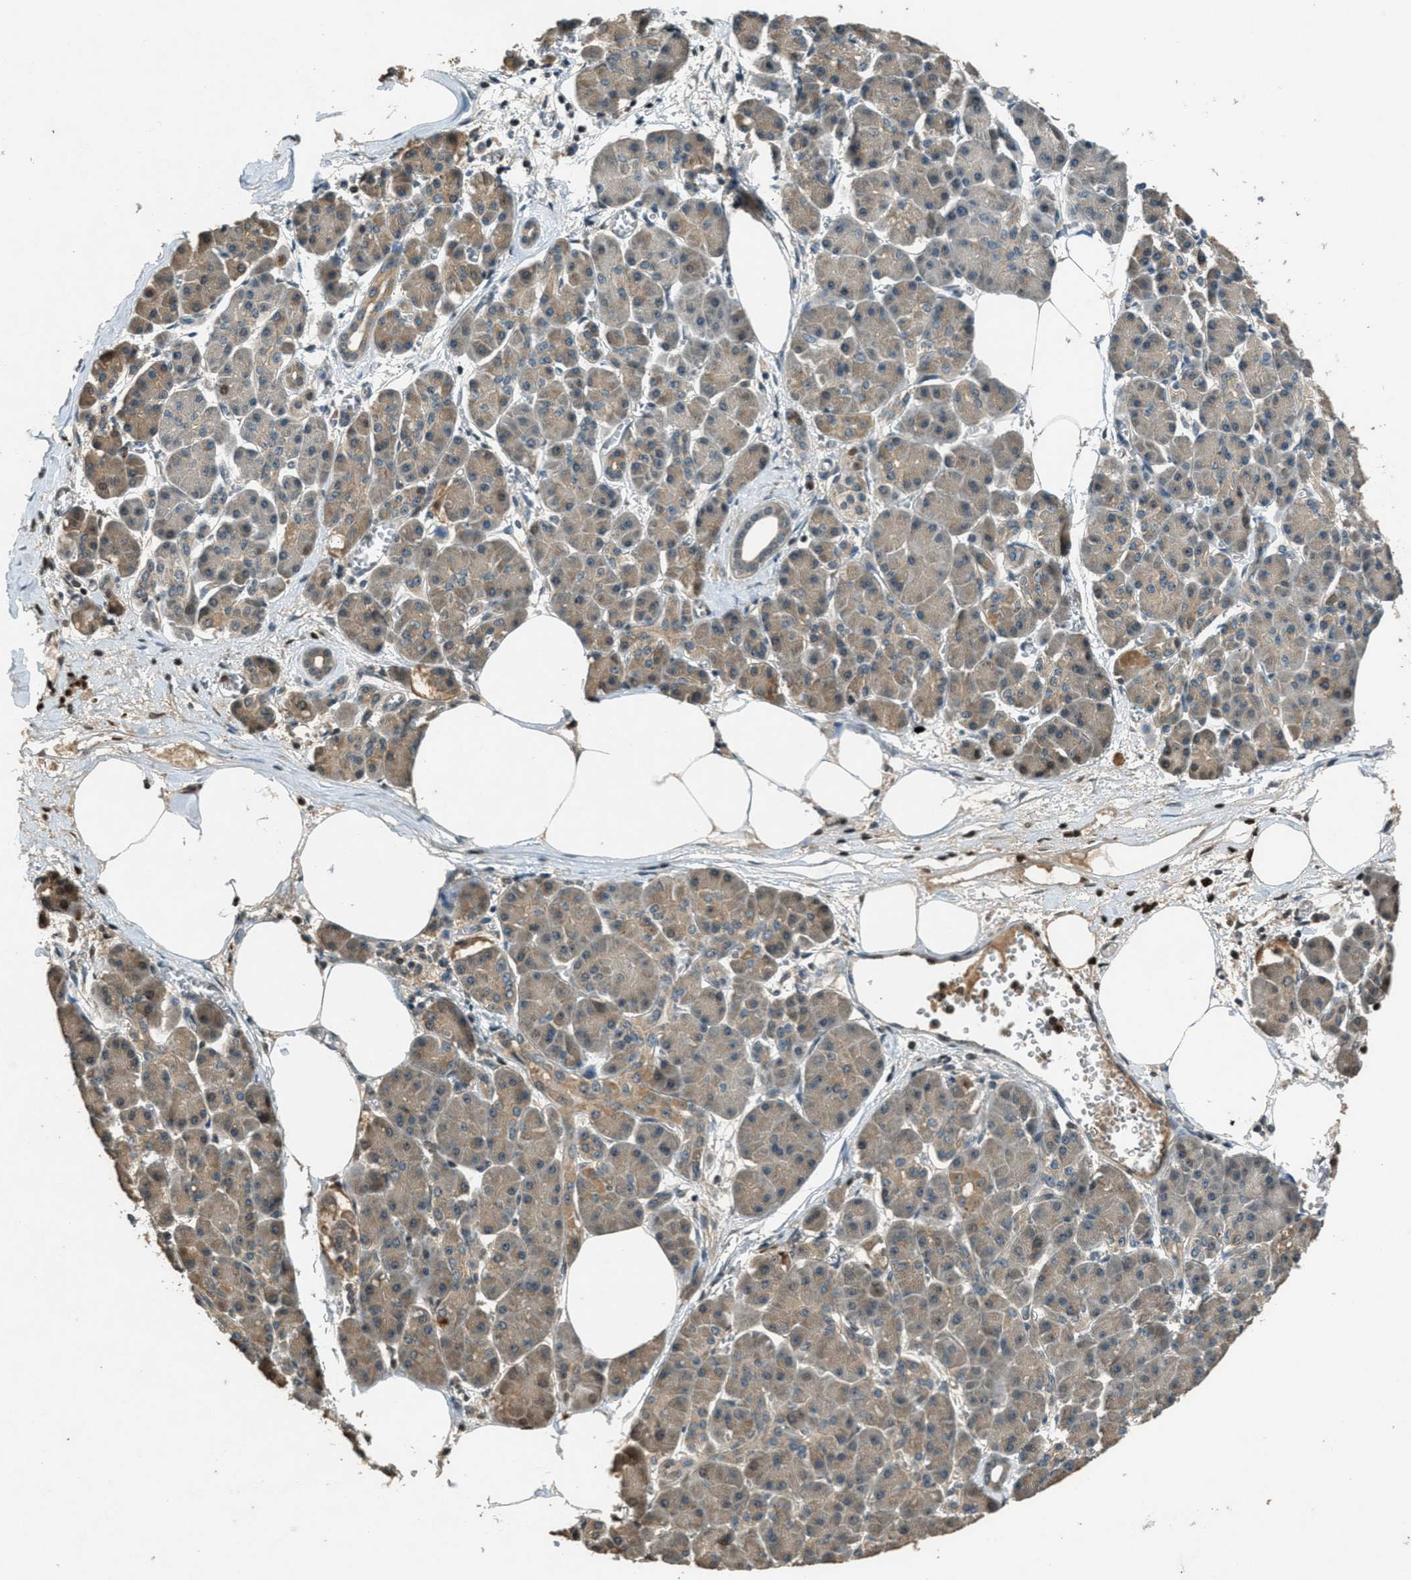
{"staining": {"intensity": "weak", "quantity": ">75%", "location": "cytoplasmic/membranous"}, "tissue": "pancreatic cancer", "cell_type": "Tumor cells", "image_type": "cancer", "snomed": [{"axis": "morphology", "description": "Adenocarcinoma, NOS"}, {"axis": "topography", "description": "Pancreas"}], "caption": "IHC photomicrograph of human pancreatic cancer stained for a protein (brown), which shows low levels of weak cytoplasmic/membranous expression in about >75% of tumor cells.", "gene": "DUSP6", "patient": {"sex": "female", "age": 70}}